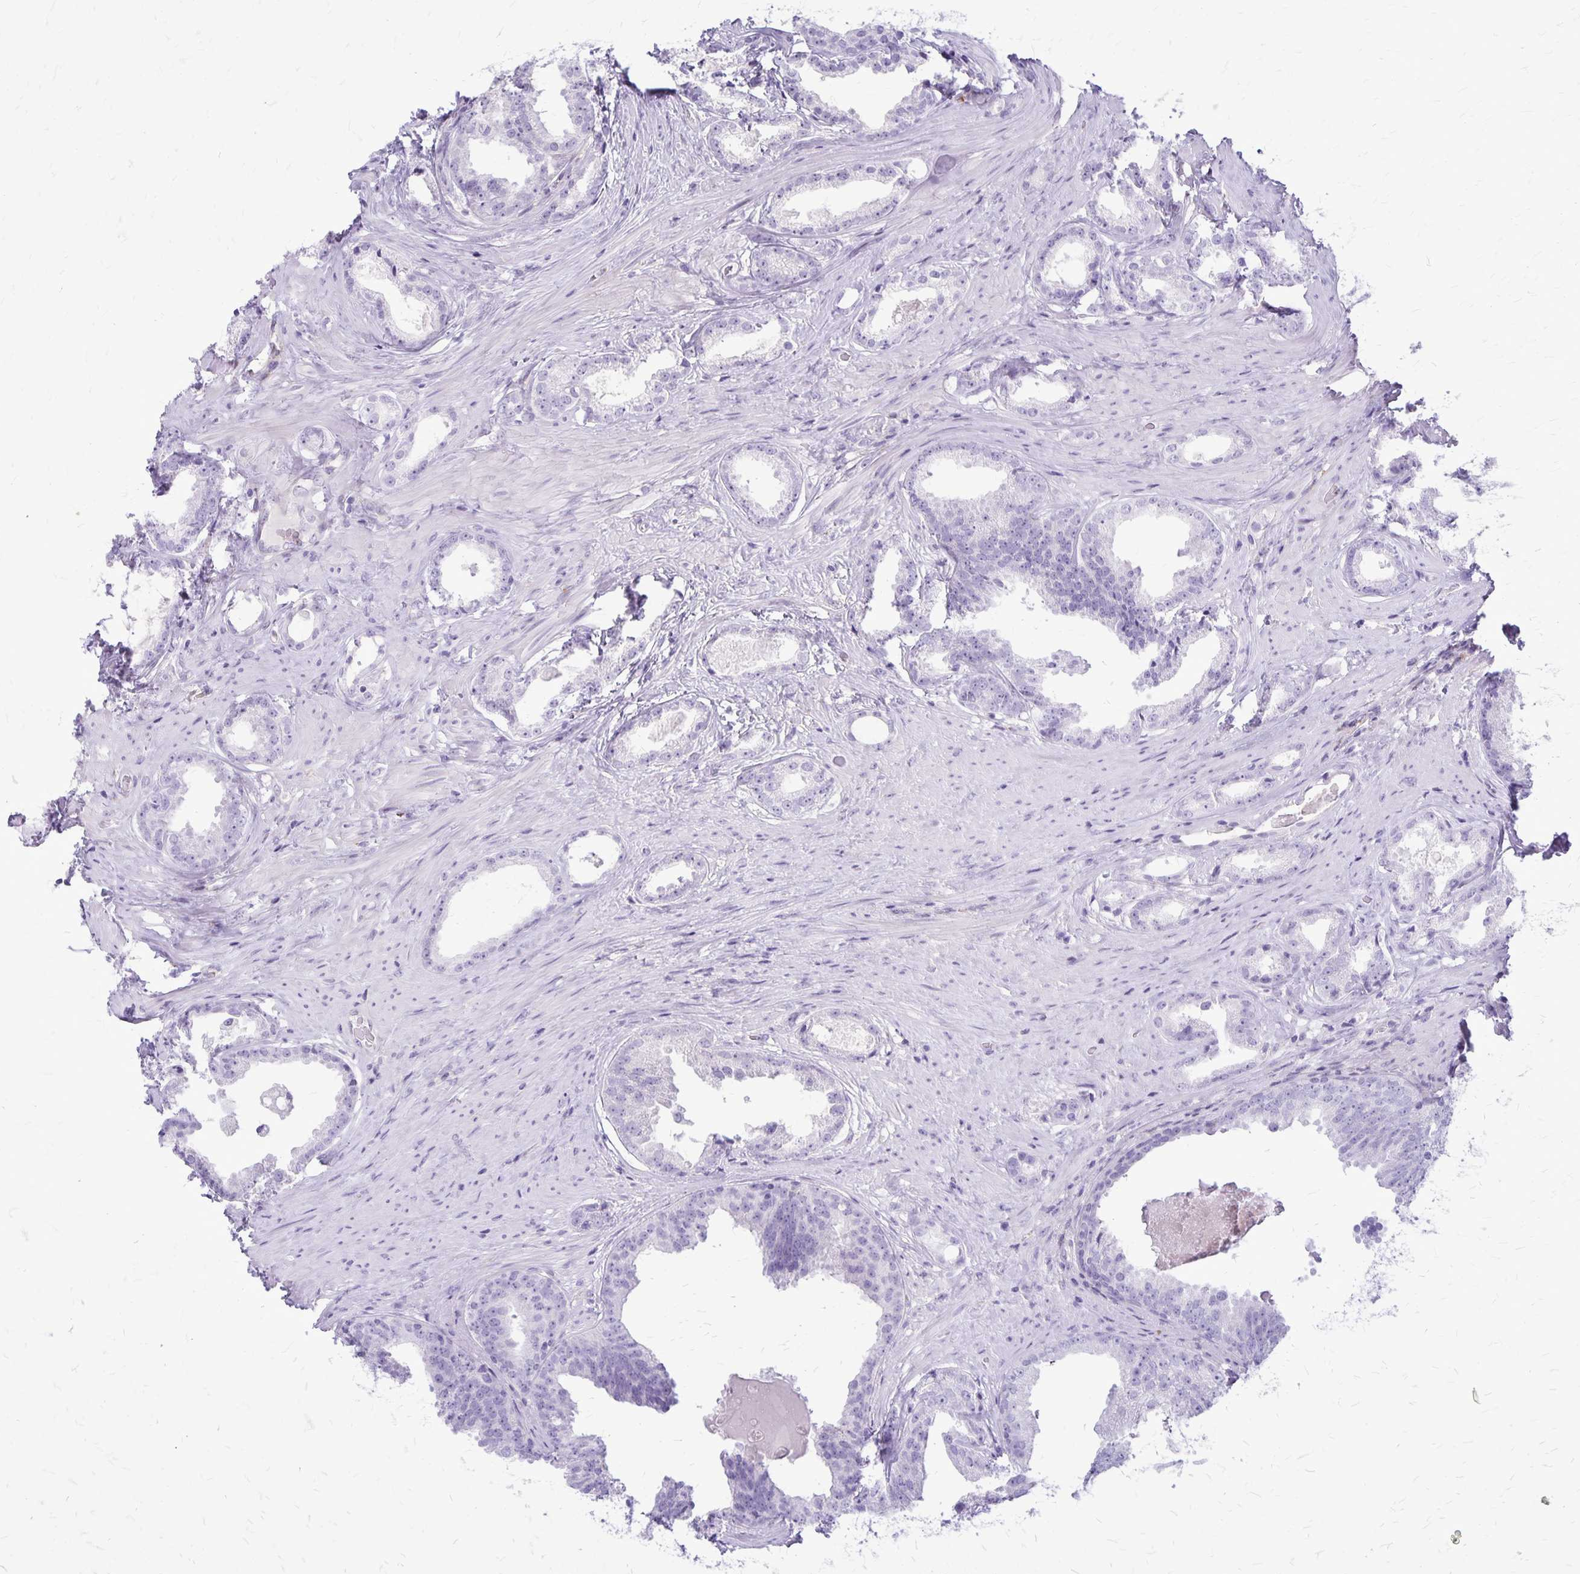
{"staining": {"intensity": "negative", "quantity": "none", "location": "none"}, "tissue": "prostate cancer", "cell_type": "Tumor cells", "image_type": "cancer", "snomed": [{"axis": "morphology", "description": "Adenocarcinoma, Low grade"}, {"axis": "topography", "description": "Prostate"}], "caption": "Immunohistochemistry micrograph of human prostate cancer (low-grade adenocarcinoma) stained for a protein (brown), which reveals no staining in tumor cells.", "gene": "GP9", "patient": {"sex": "male", "age": 65}}